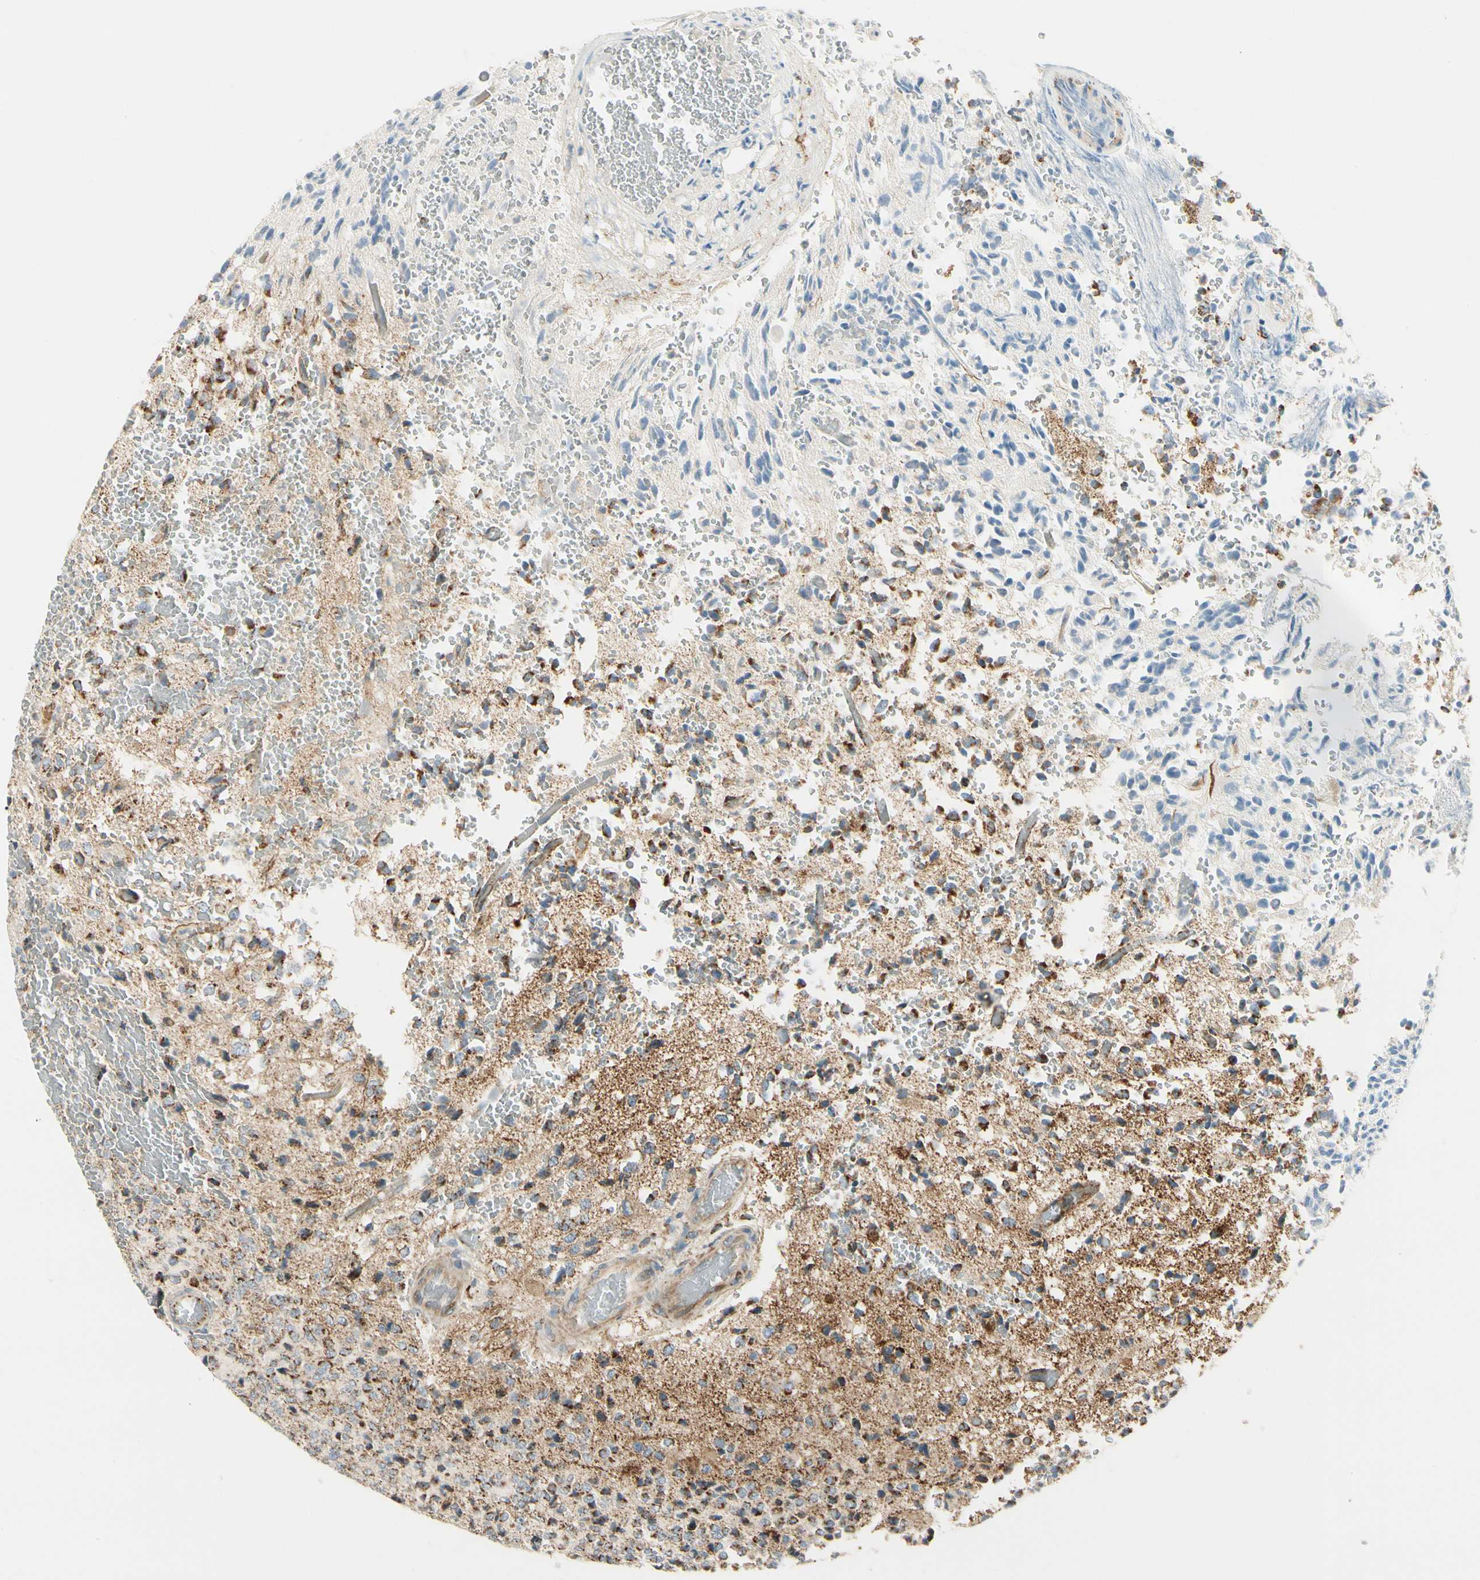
{"staining": {"intensity": "moderate", "quantity": "25%-75%", "location": "cytoplasmic/membranous"}, "tissue": "glioma", "cell_type": "Tumor cells", "image_type": "cancer", "snomed": [{"axis": "morphology", "description": "Glioma, malignant, High grade"}, {"axis": "topography", "description": "pancreas cauda"}], "caption": "A histopathology image of glioma stained for a protein displays moderate cytoplasmic/membranous brown staining in tumor cells.", "gene": "TBC1D10A", "patient": {"sex": "male", "age": 60}}